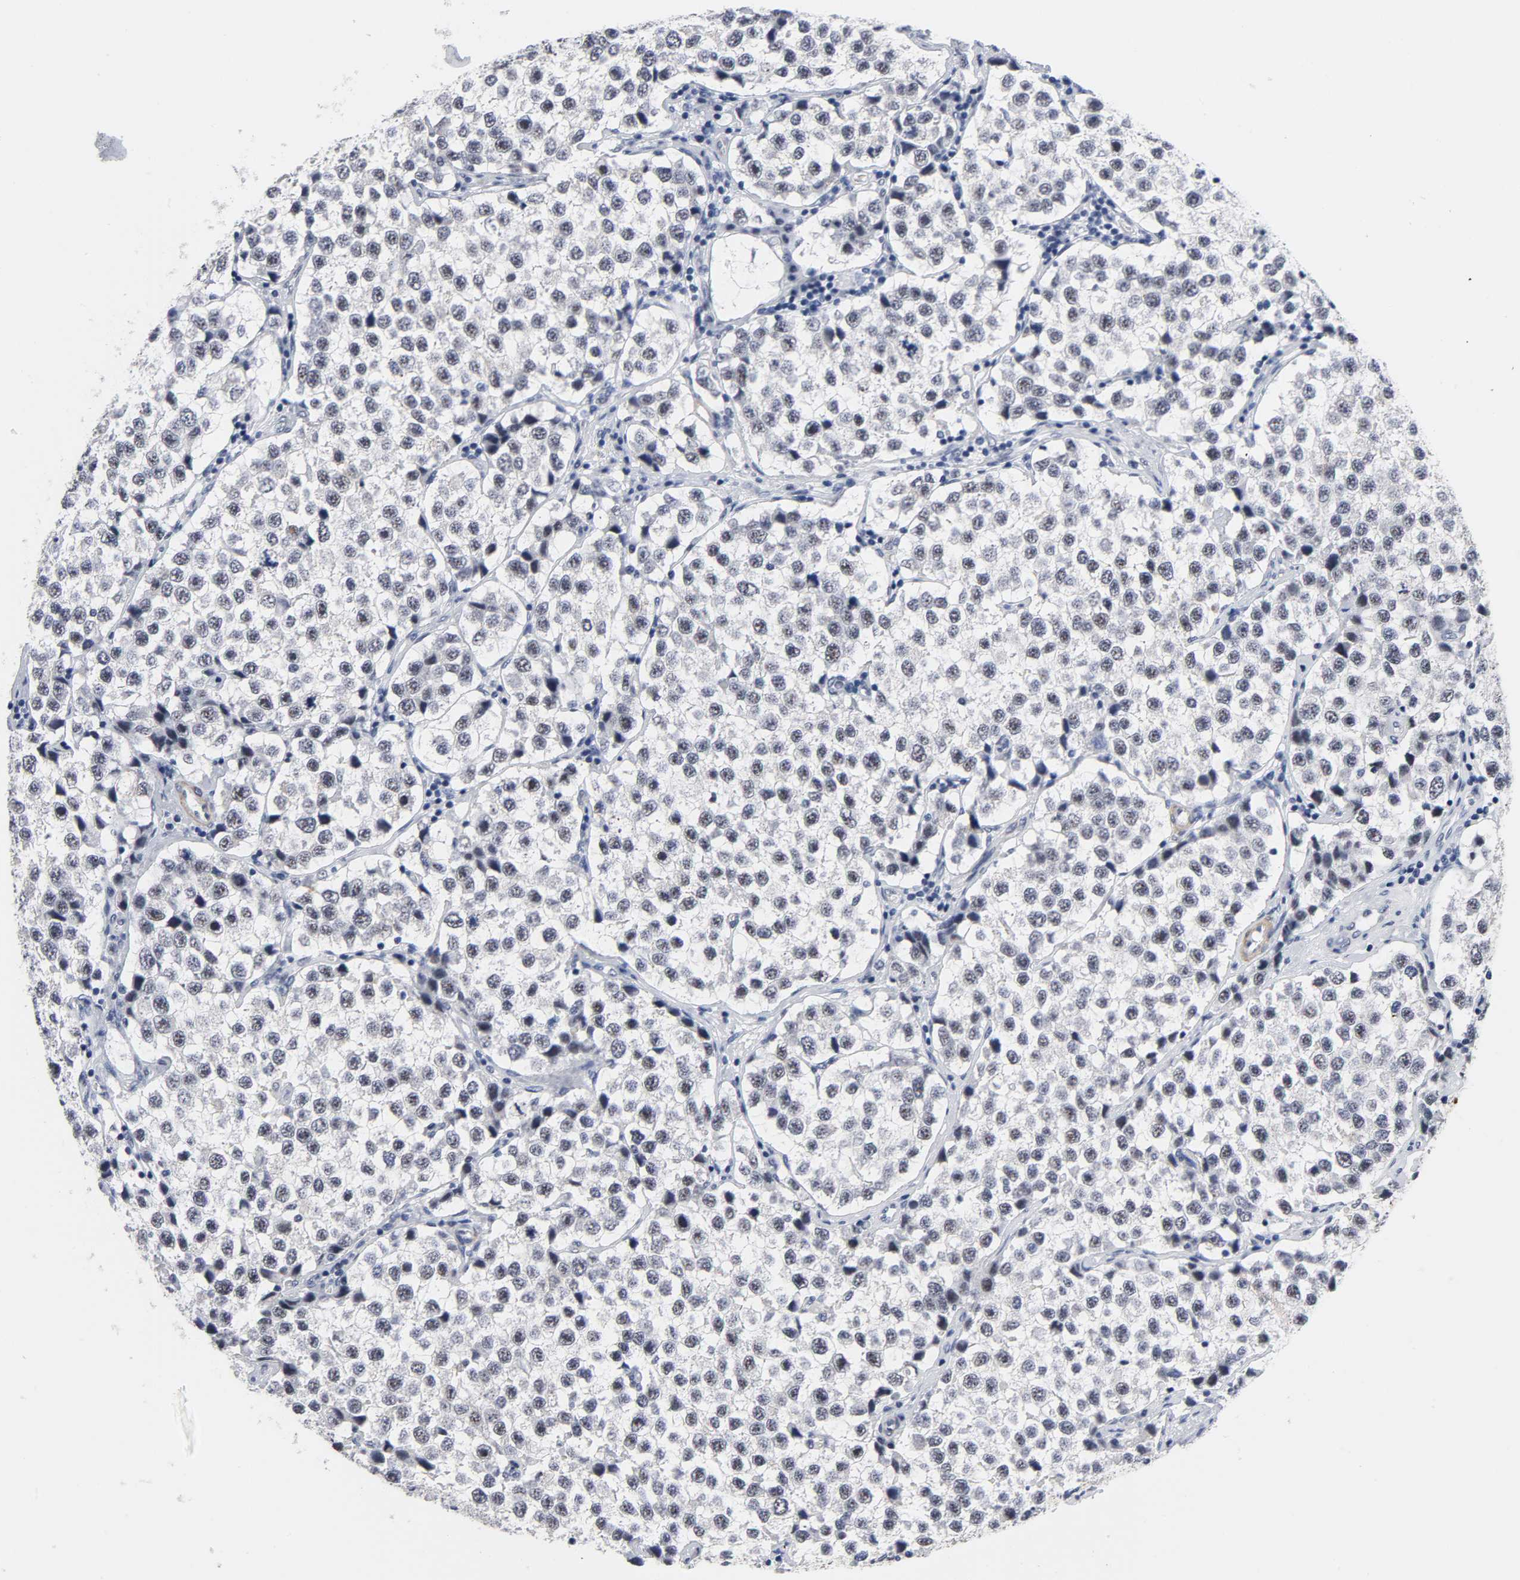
{"staining": {"intensity": "weak", "quantity": "<25%", "location": "nuclear"}, "tissue": "testis cancer", "cell_type": "Tumor cells", "image_type": "cancer", "snomed": [{"axis": "morphology", "description": "Seminoma, NOS"}, {"axis": "topography", "description": "Testis"}], "caption": "Seminoma (testis) was stained to show a protein in brown. There is no significant positivity in tumor cells.", "gene": "GRHL2", "patient": {"sex": "male", "age": 39}}